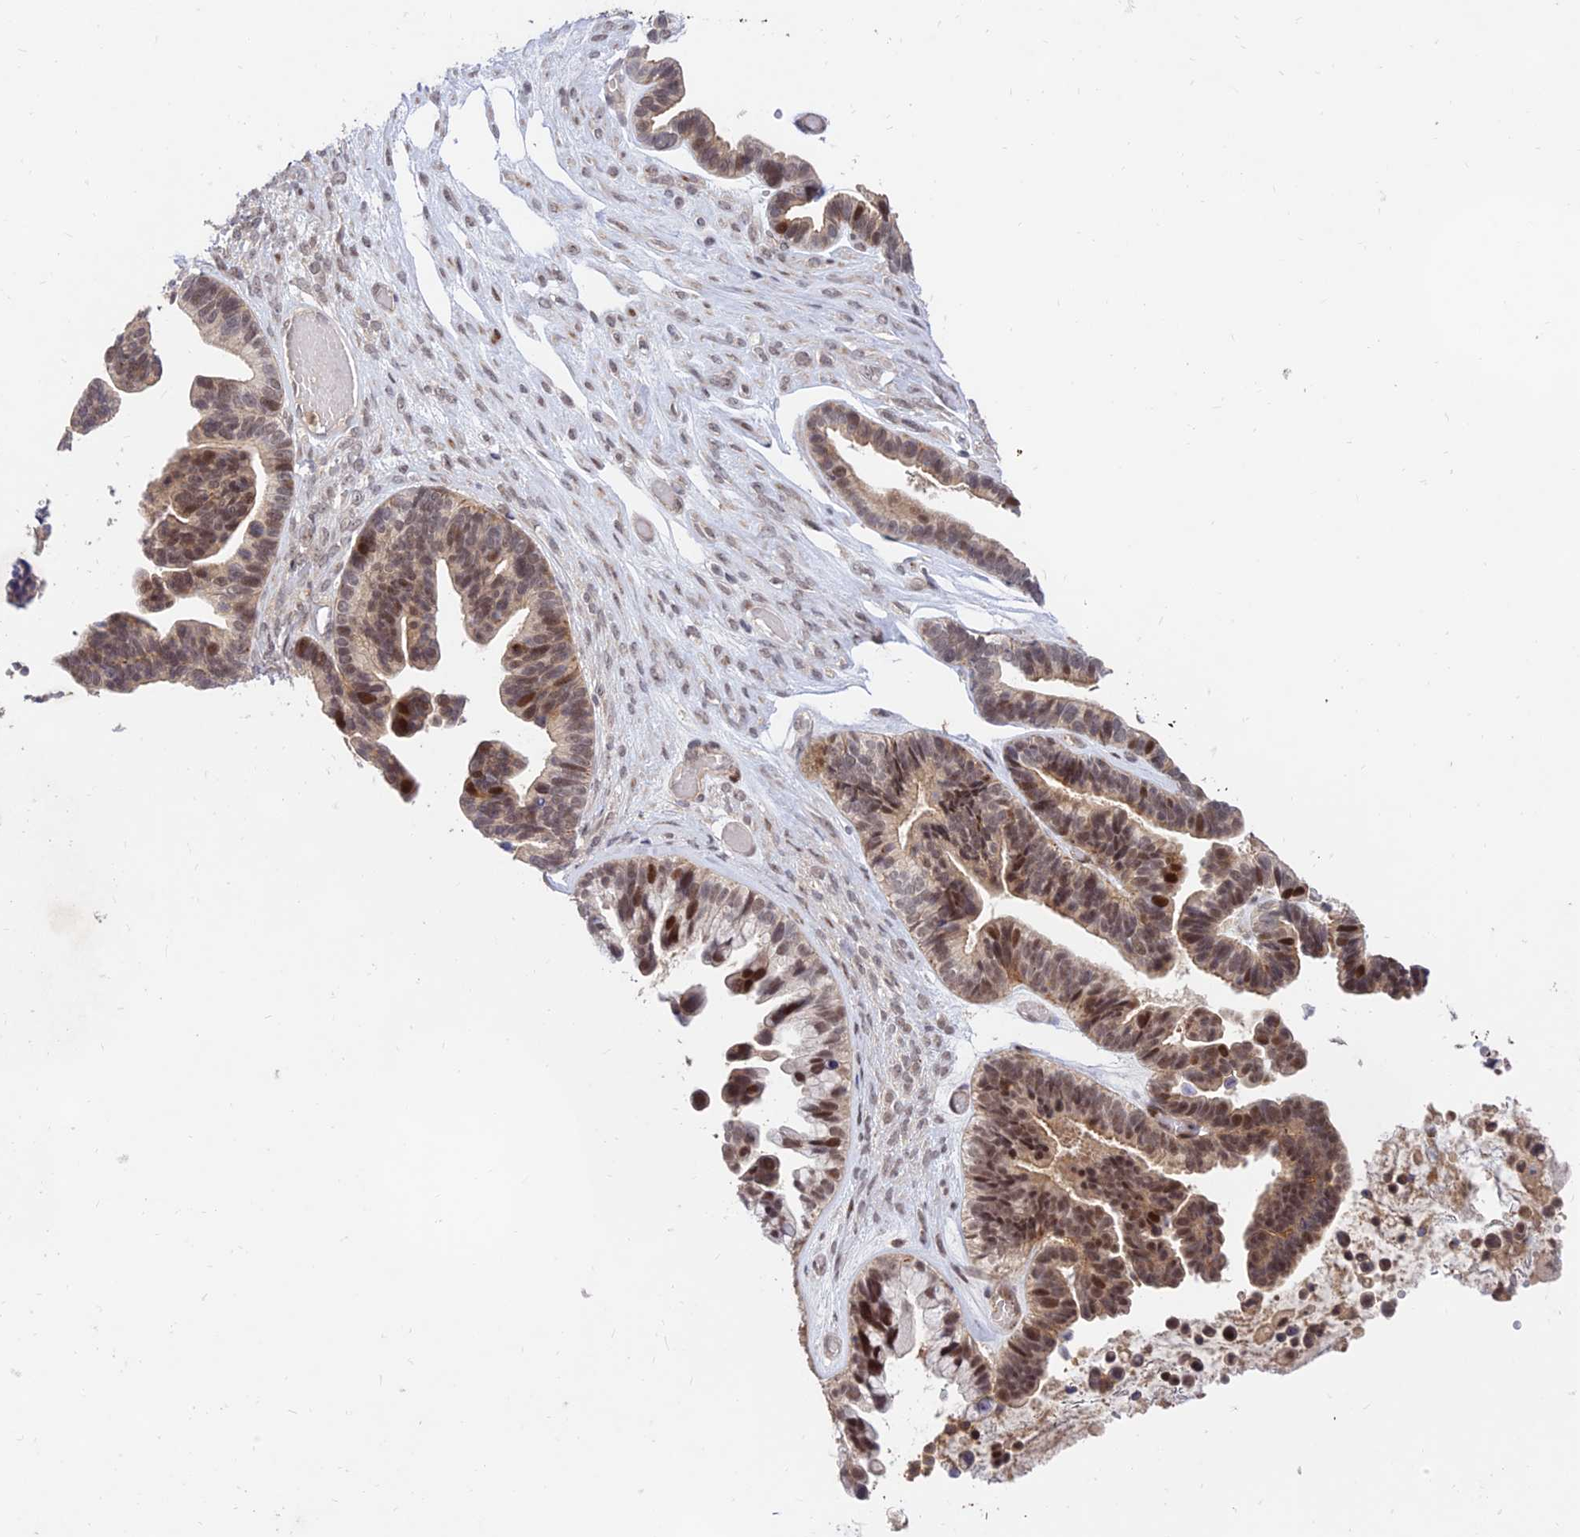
{"staining": {"intensity": "moderate", "quantity": ">75%", "location": "nuclear"}, "tissue": "ovarian cancer", "cell_type": "Tumor cells", "image_type": "cancer", "snomed": [{"axis": "morphology", "description": "Cystadenocarcinoma, serous, NOS"}, {"axis": "topography", "description": "Ovary"}], "caption": "Immunohistochemical staining of human ovarian cancer (serous cystadenocarcinoma) displays moderate nuclear protein positivity in about >75% of tumor cells.", "gene": "ZNF85", "patient": {"sex": "female", "age": 56}}